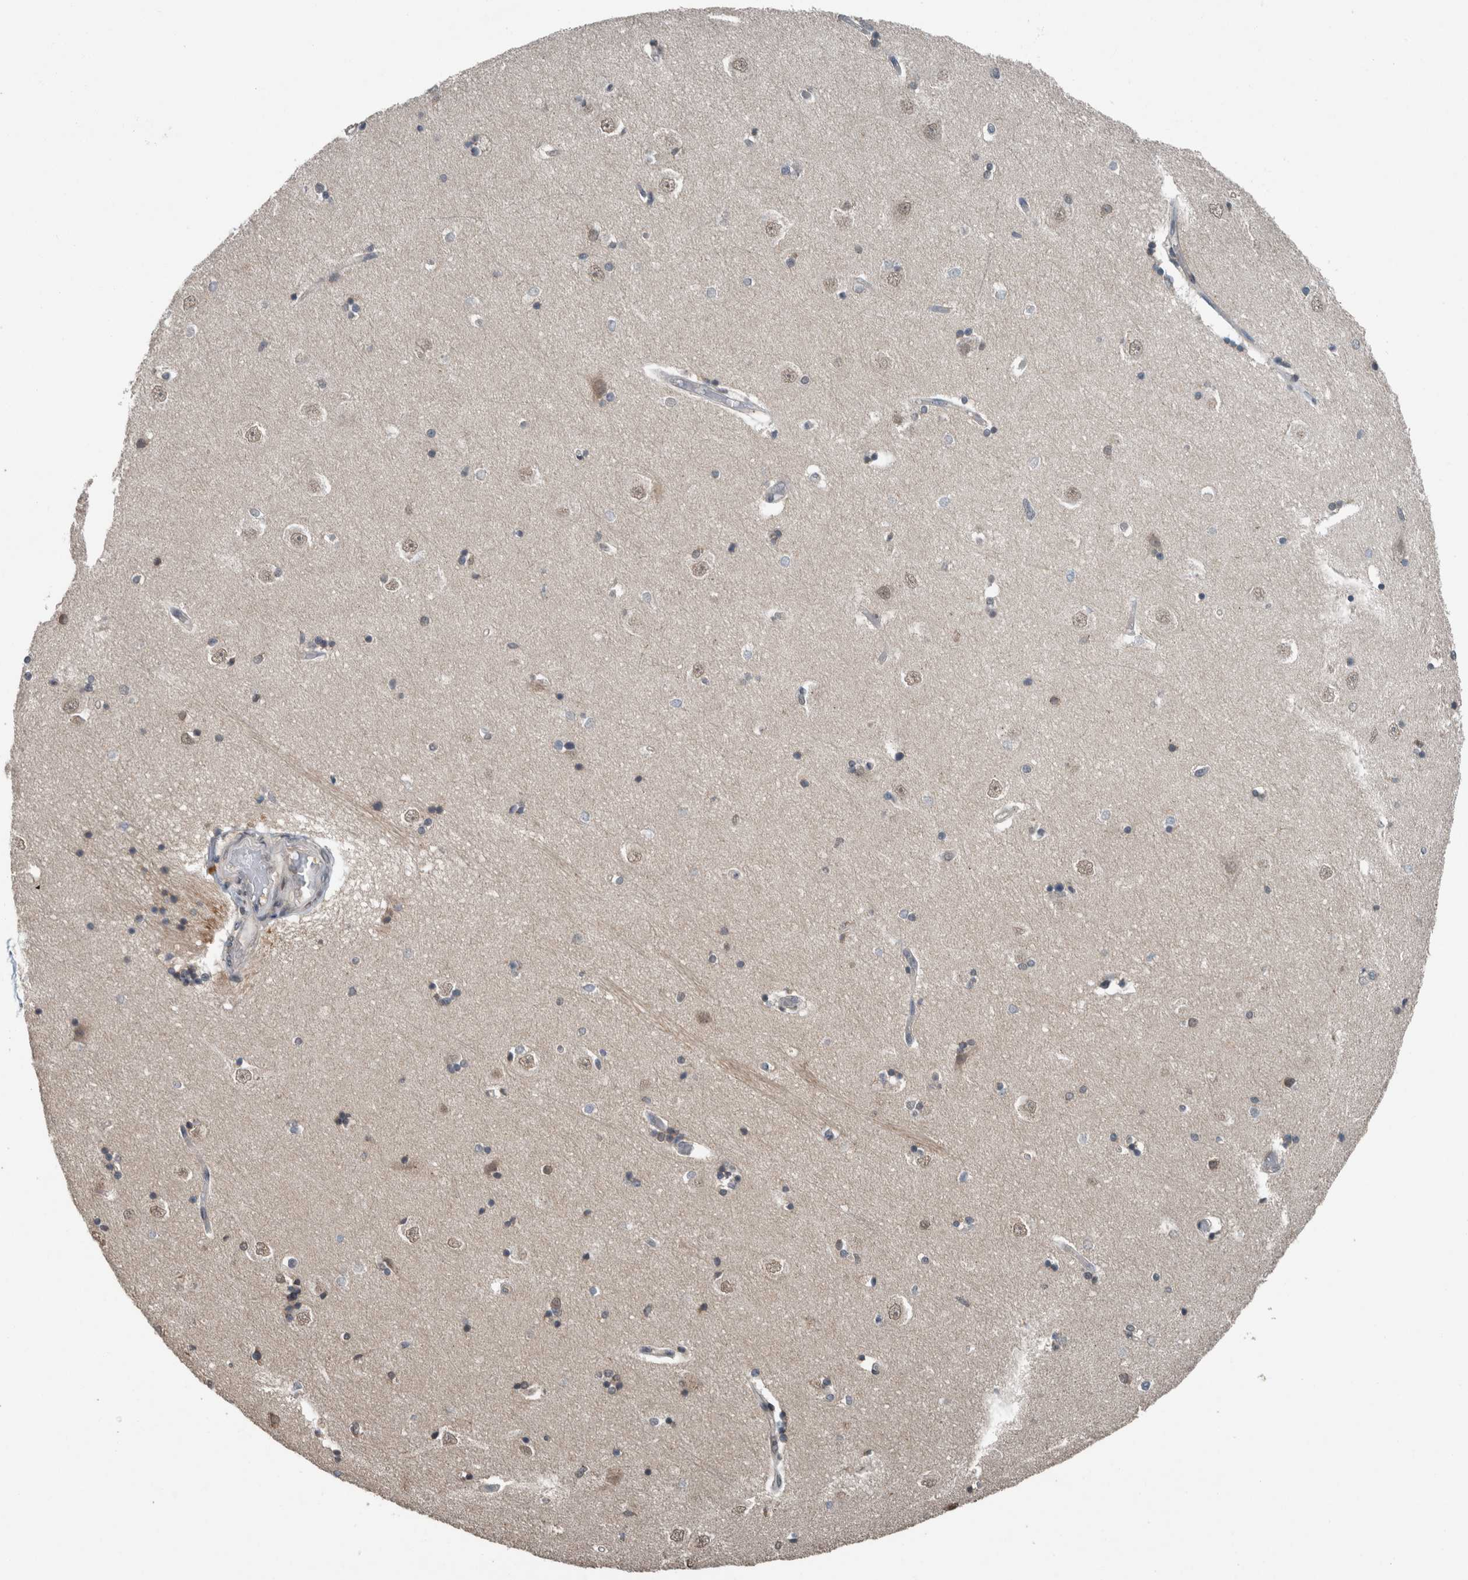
{"staining": {"intensity": "weak", "quantity": "<25%", "location": "nuclear"}, "tissue": "hippocampus", "cell_type": "Glial cells", "image_type": "normal", "snomed": [{"axis": "morphology", "description": "Normal tissue, NOS"}, {"axis": "topography", "description": "Hippocampus"}], "caption": "Immunohistochemistry (IHC) micrograph of unremarkable human hippocampus stained for a protein (brown), which demonstrates no positivity in glial cells. (DAB immunohistochemistry (IHC), high magnification).", "gene": "MYO1E", "patient": {"sex": "male", "age": 45}}